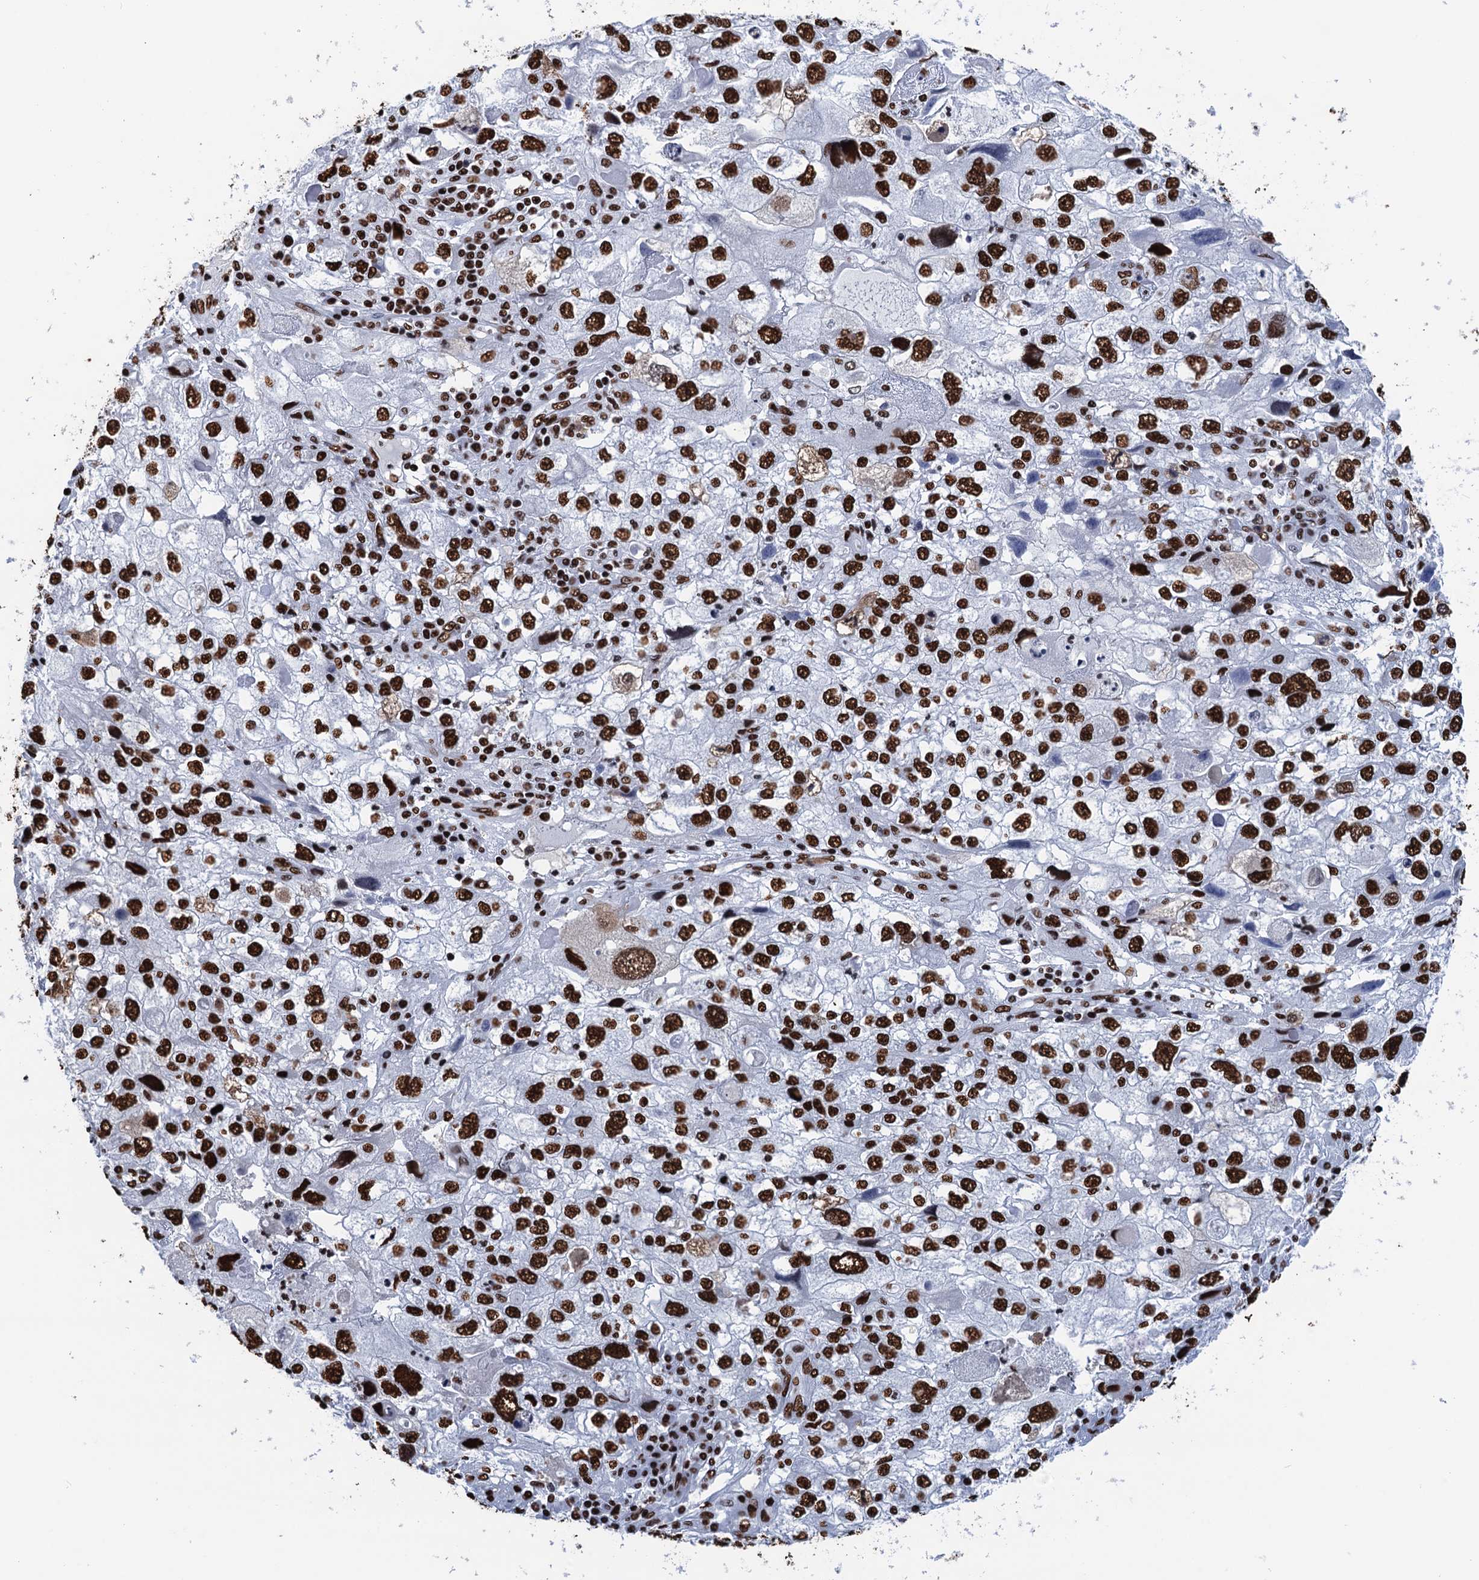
{"staining": {"intensity": "strong", "quantity": ">75%", "location": "nuclear"}, "tissue": "endometrial cancer", "cell_type": "Tumor cells", "image_type": "cancer", "snomed": [{"axis": "morphology", "description": "Adenocarcinoma, NOS"}, {"axis": "topography", "description": "Endometrium"}], "caption": "High-power microscopy captured an immunohistochemistry image of endometrial cancer (adenocarcinoma), revealing strong nuclear staining in approximately >75% of tumor cells. (DAB (3,3'-diaminobenzidine) IHC, brown staining for protein, blue staining for nuclei).", "gene": "UBA2", "patient": {"sex": "female", "age": 49}}